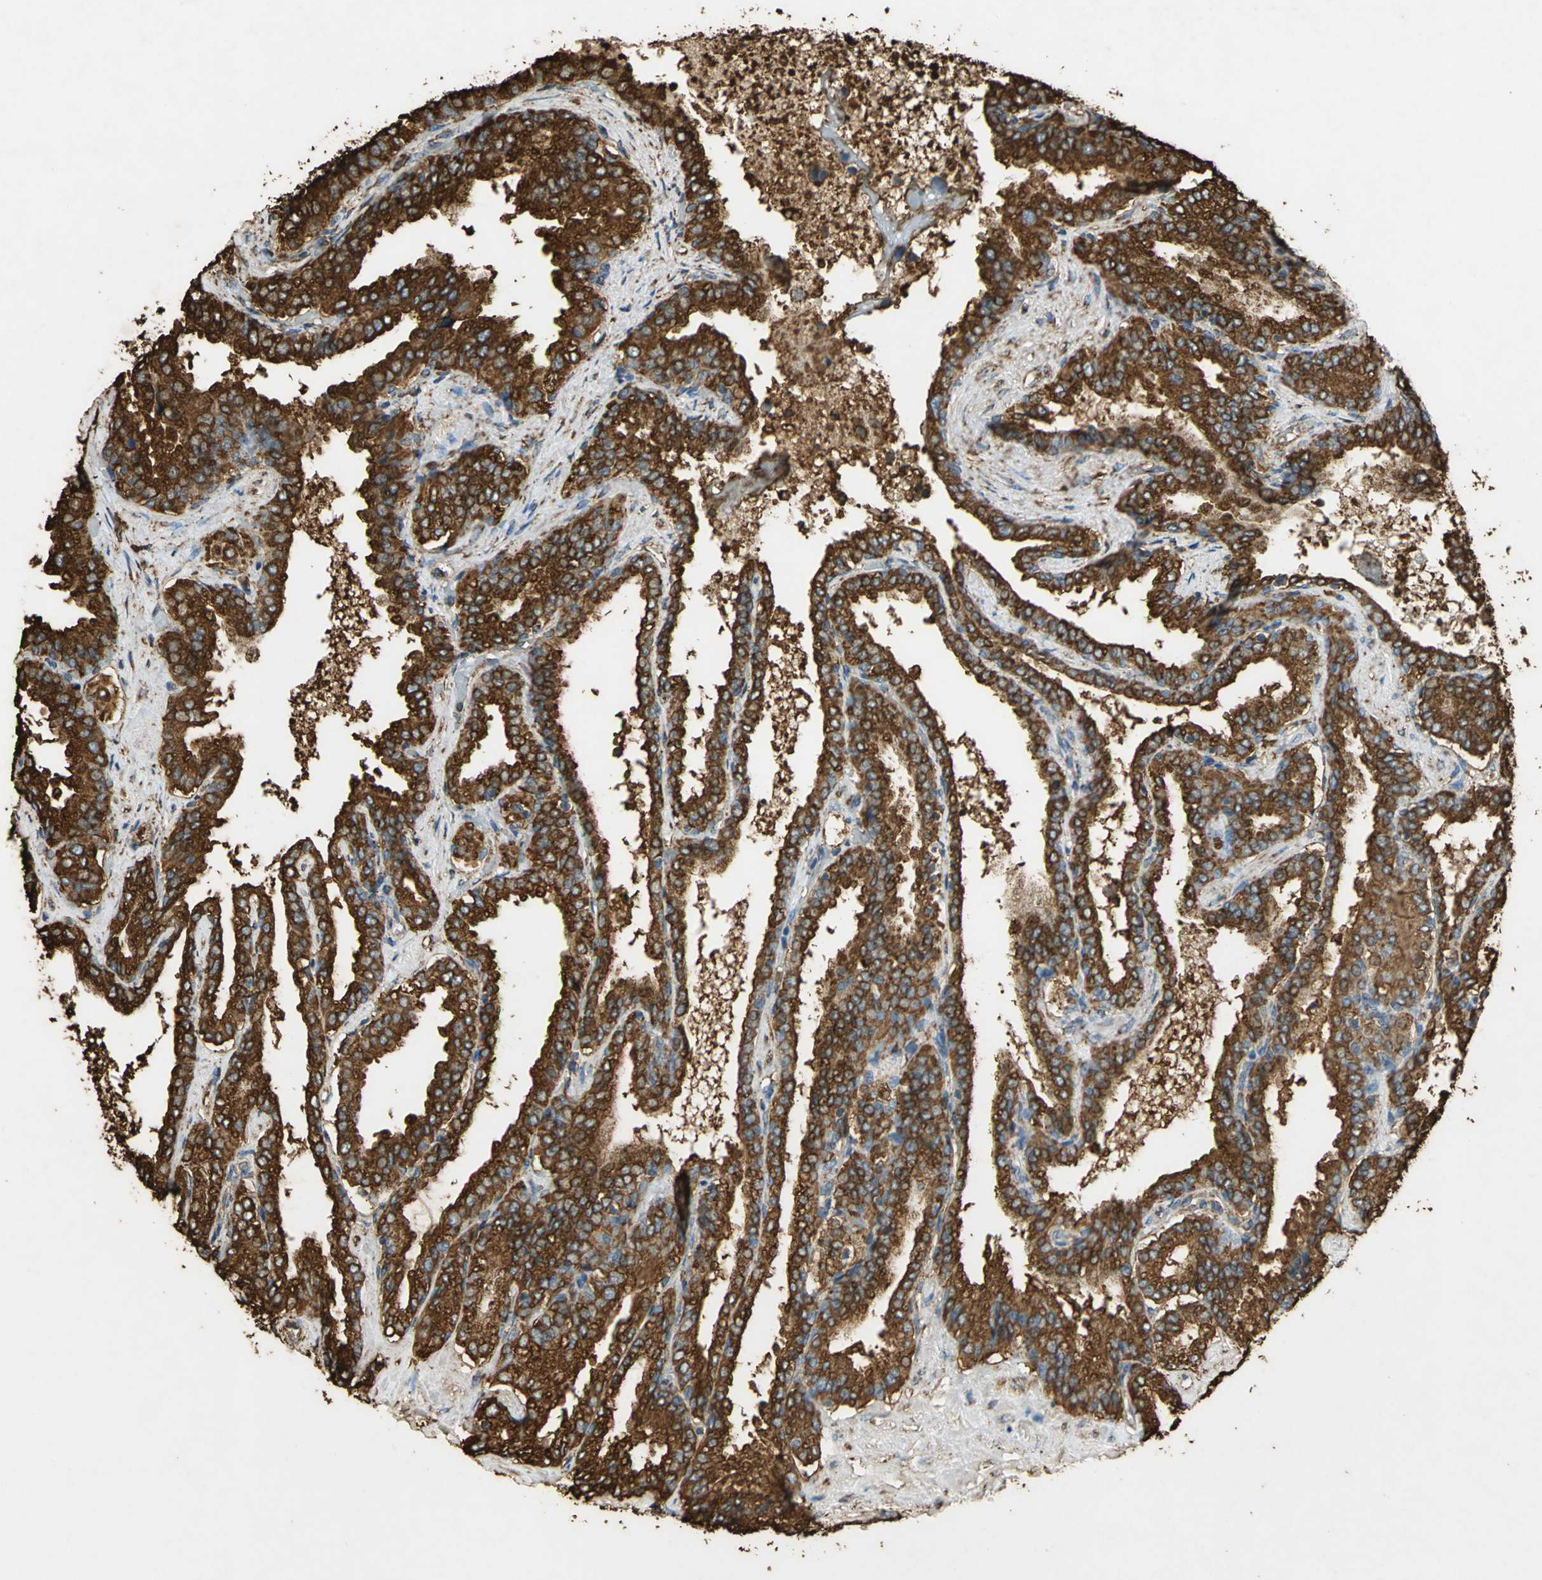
{"staining": {"intensity": "strong", "quantity": ">75%", "location": "cytoplasmic/membranous"}, "tissue": "seminal vesicle", "cell_type": "Glandular cells", "image_type": "normal", "snomed": [{"axis": "morphology", "description": "Normal tissue, NOS"}, {"axis": "topography", "description": "Seminal veicle"}], "caption": "Protein analysis of unremarkable seminal vesicle displays strong cytoplasmic/membranous positivity in approximately >75% of glandular cells.", "gene": "HSP90B1", "patient": {"sex": "male", "age": 46}}